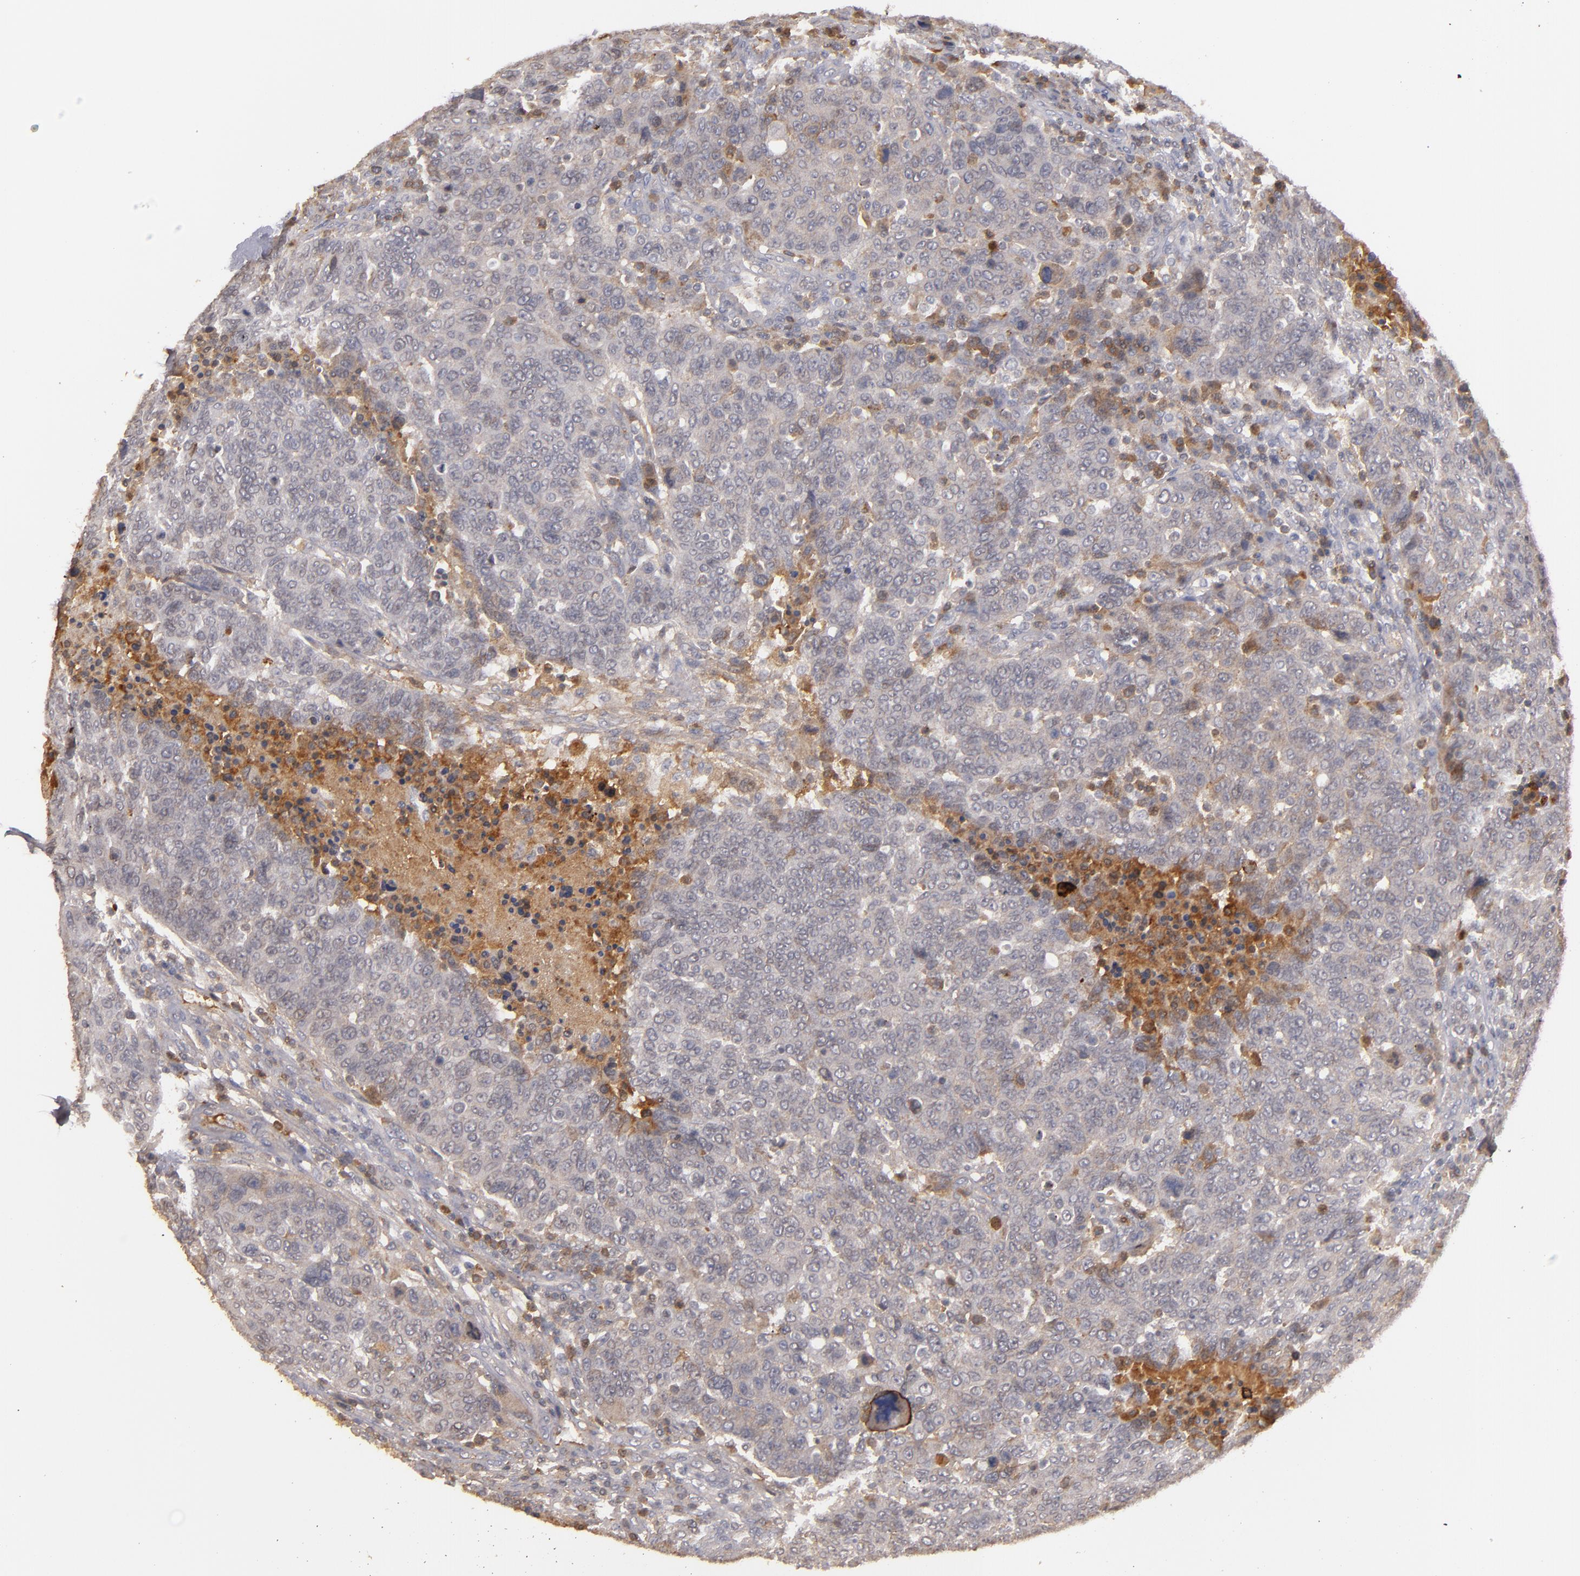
{"staining": {"intensity": "weak", "quantity": "<25%", "location": "cytoplasmic/membranous"}, "tissue": "breast cancer", "cell_type": "Tumor cells", "image_type": "cancer", "snomed": [{"axis": "morphology", "description": "Duct carcinoma"}, {"axis": "topography", "description": "Breast"}], "caption": "Tumor cells are negative for protein expression in human breast cancer (invasive ductal carcinoma).", "gene": "MBL2", "patient": {"sex": "female", "age": 37}}